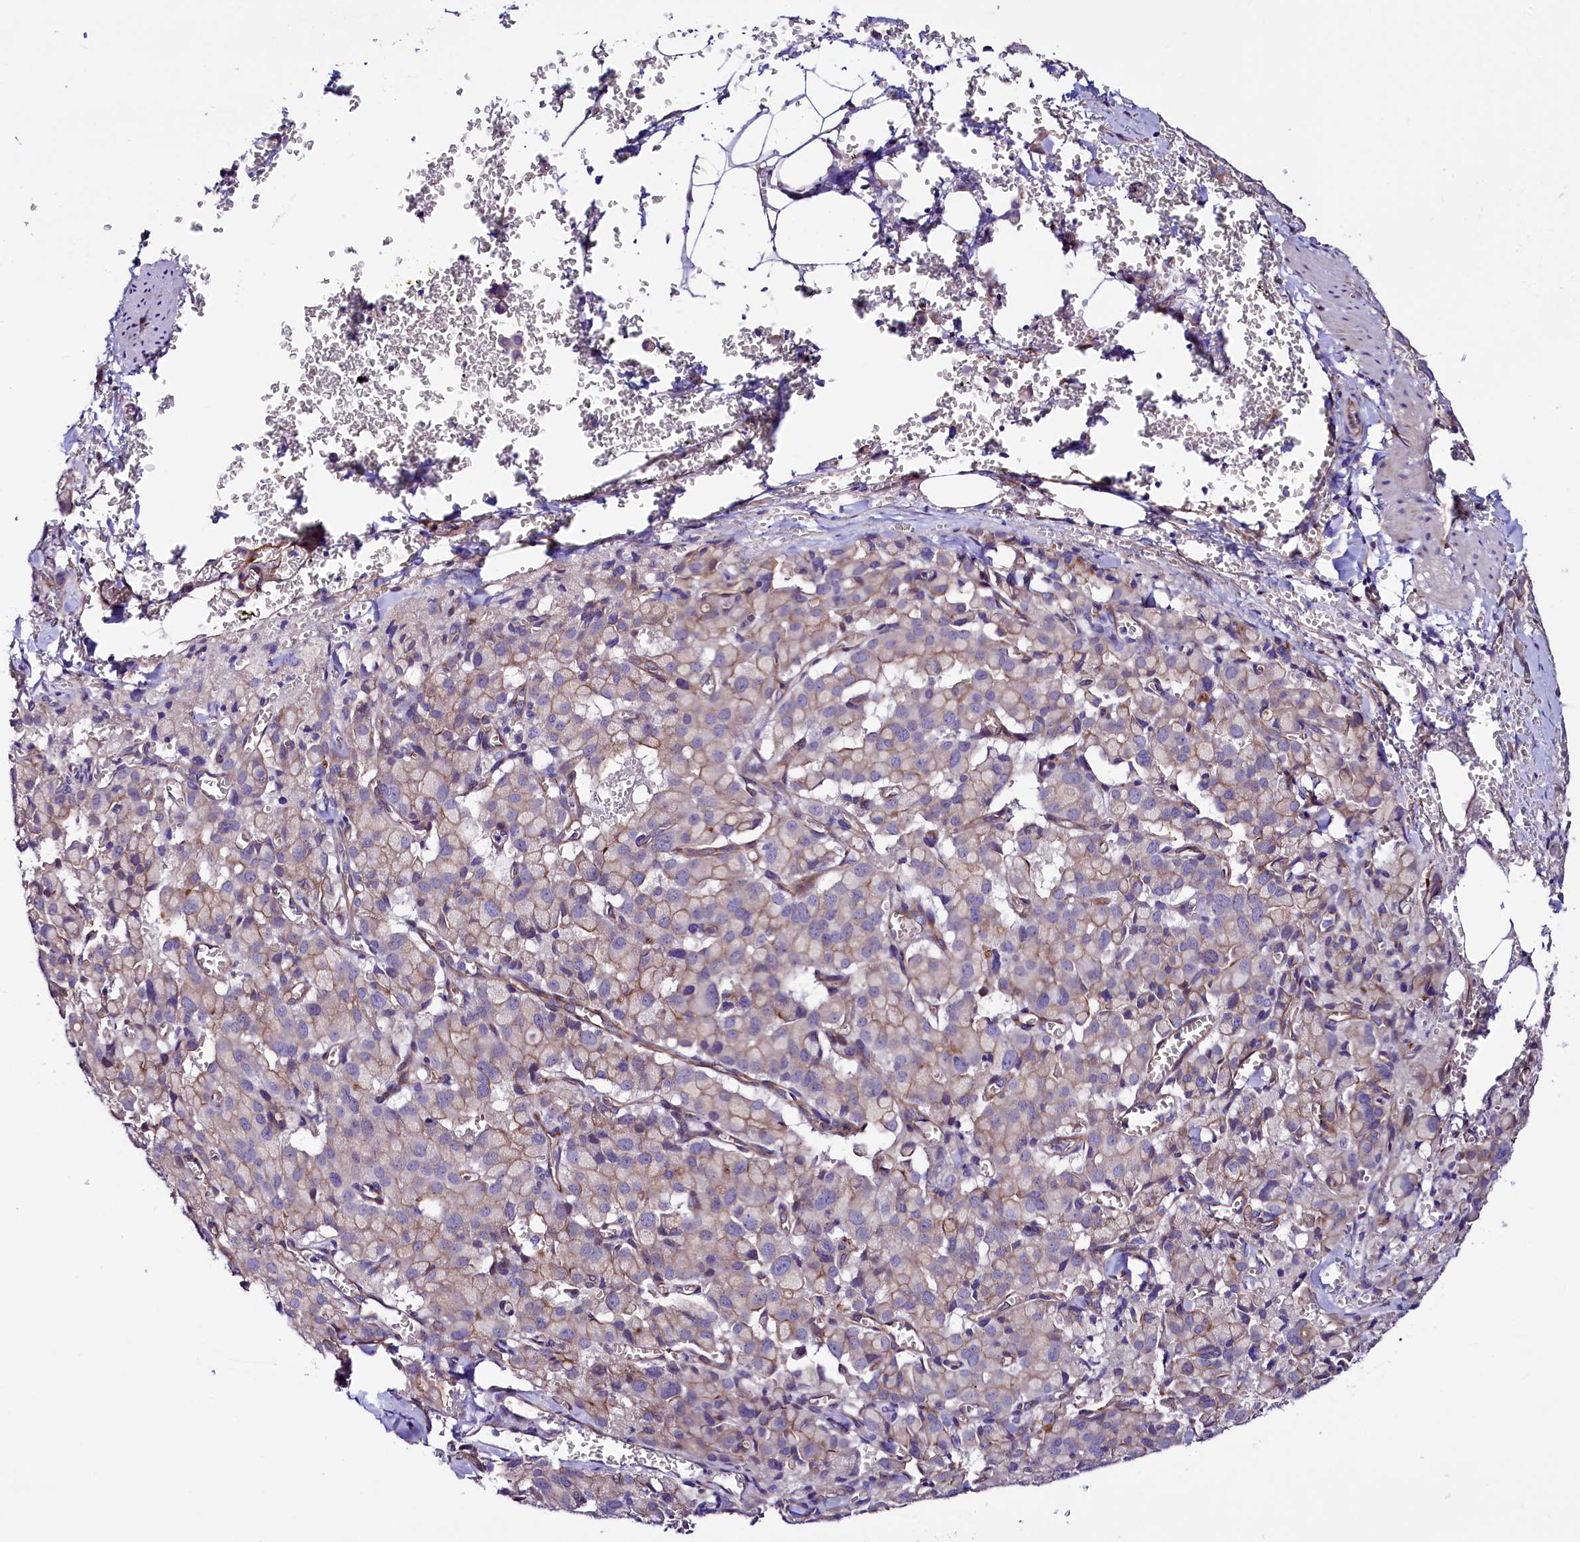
{"staining": {"intensity": "weak", "quantity": "<25%", "location": "cytoplasmic/membranous"}, "tissue": "pancreatic cancer", "cell_type": "Tumor cells", "image_type": "cancer", "snomed": [{"axis": "morphology", "description": "Adenocarcinoma, NOS"}, {"axis": "topography", "description": "Pancreas"}], "caption": "This image is of pancreatic adenocarcinoma stained with IHC to label a protein in brown with the nuclei are counter-stained blue. There is no positivity in tumor cells.", "gene": "SLF1", "patient": {"sex": "male", "age": 65}}